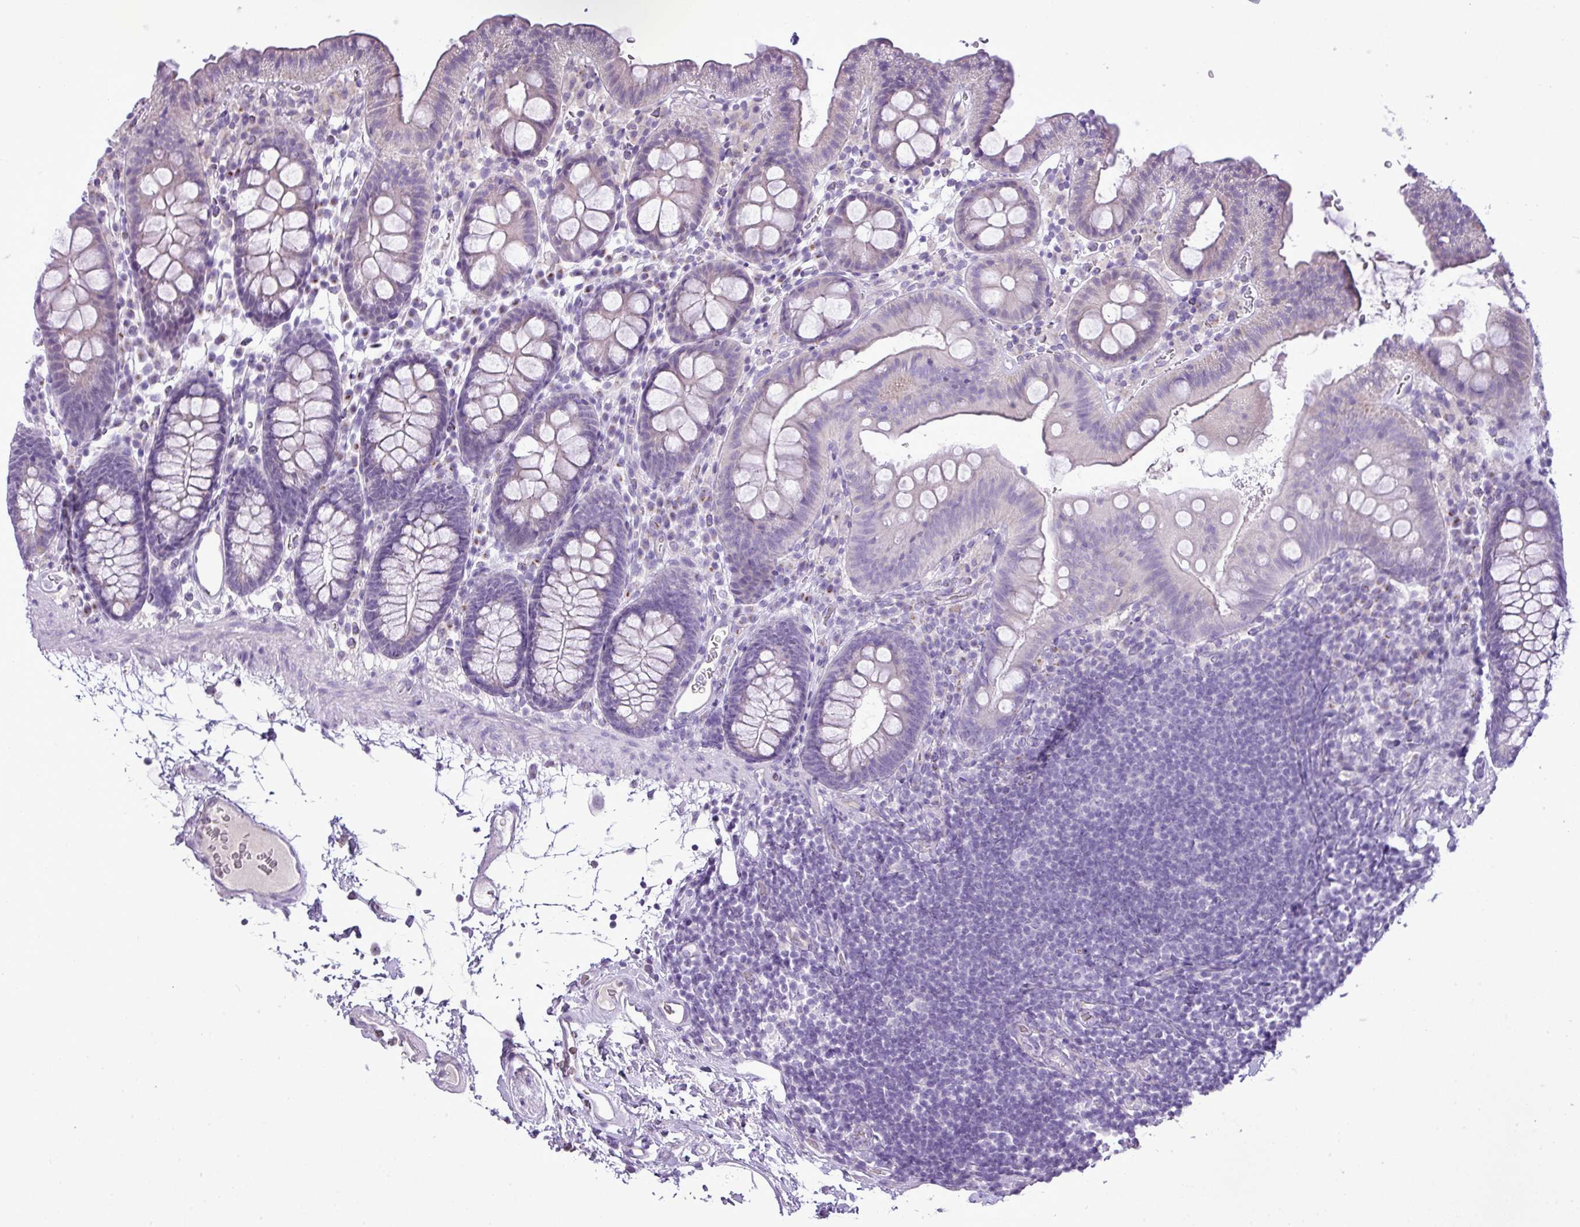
{"staining": {"intensity": "negative", "quantity": "none", "location": "none"}, "tissue": "colon", "cell_type": "Endothelial cells", "image_type": "normal", "snomed": [{"axis": "morphology", "description": "Normal tissue, NOS"}, {"axis": "topography", "description": "Colon"}], "caption": "Colon was stained to show a protein in brown. There is no significant positivity in endothelial cells. Brightfield microscopy of IHC stained with DAB (3,3'-diaminobenzidine) (brown) and hematoxylin (blue), captured at high magnification.", "gene": "FAM43A", "patient": {"sex": "male", "age": 75}}